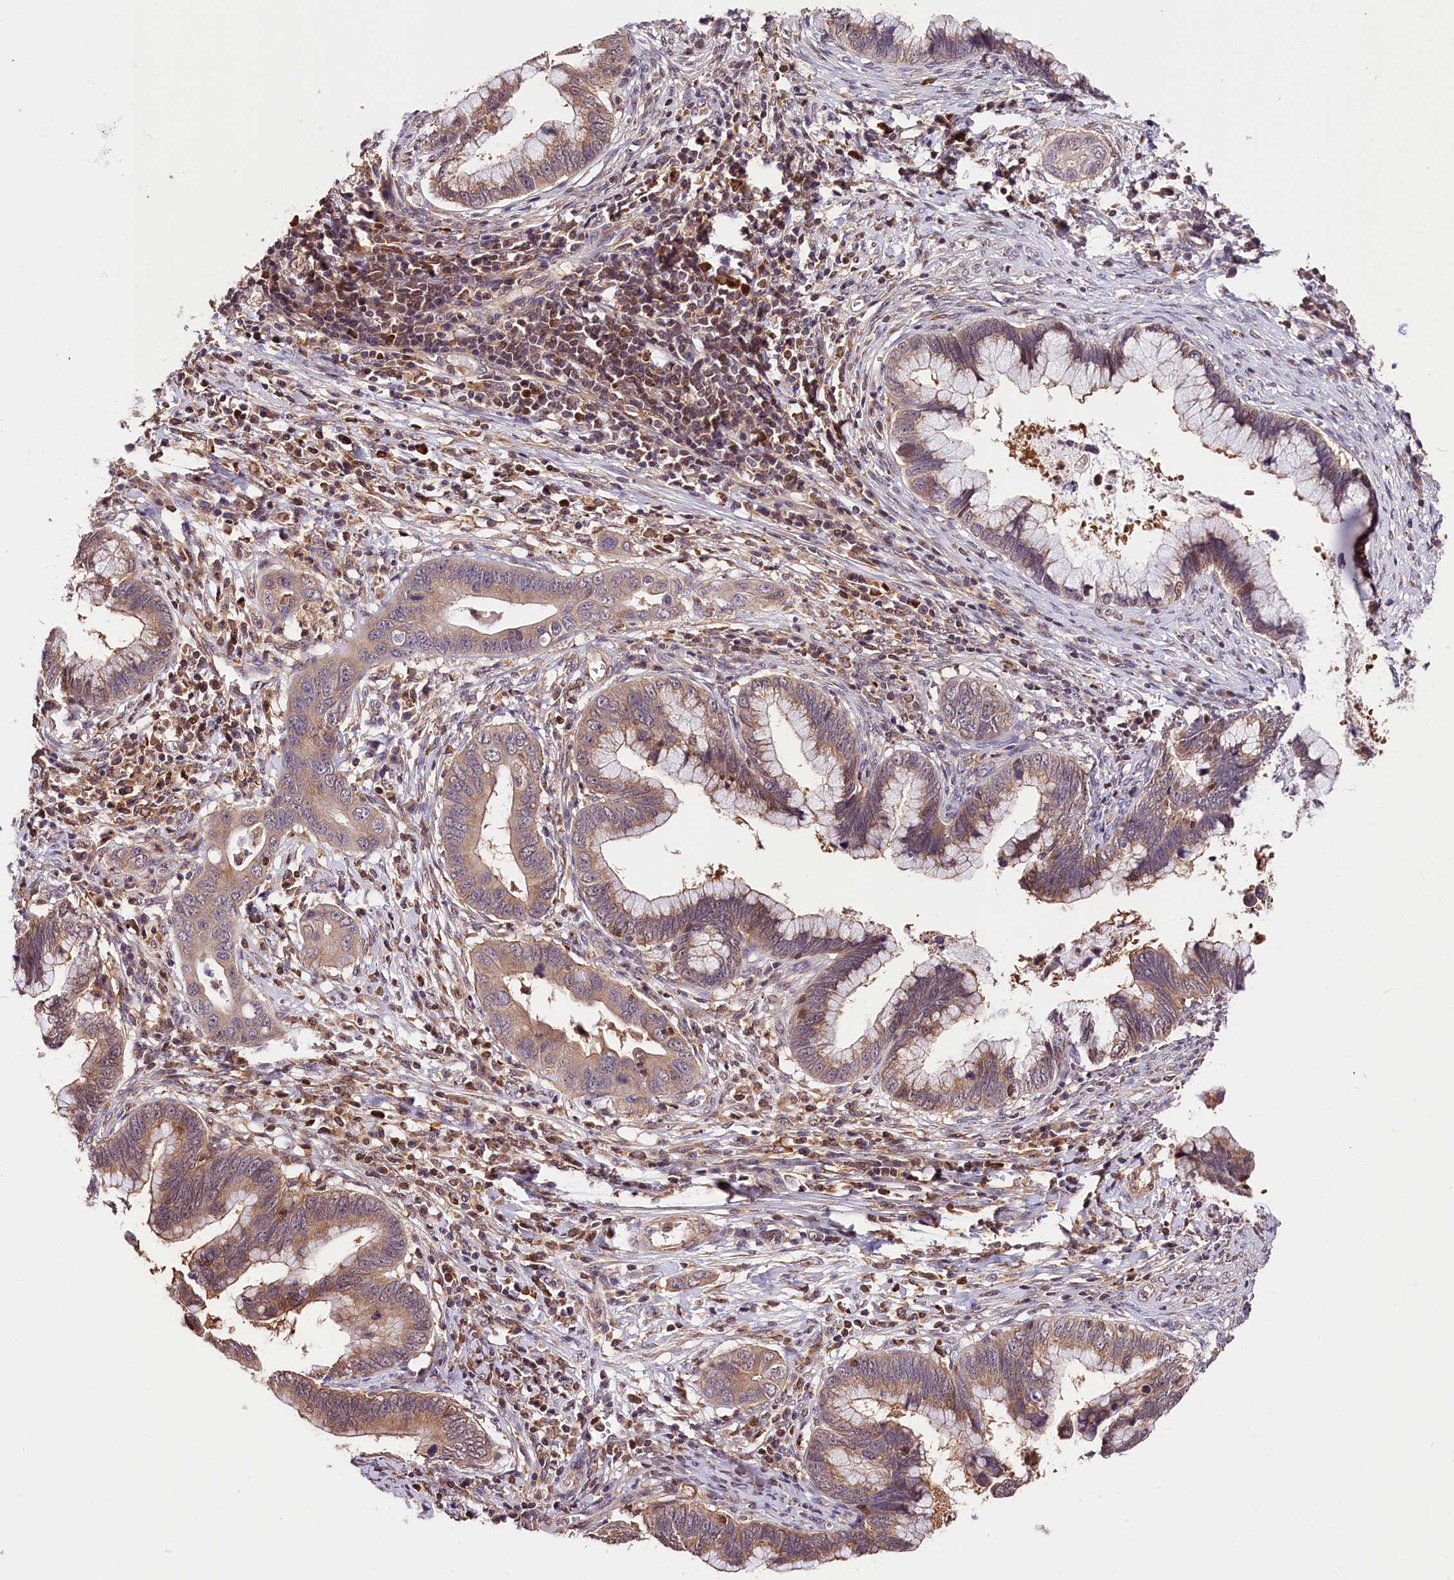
{"staining": {"intensity": "weak", "quantity": ">75%", "location": "cytoplasmic/membranous"}, "tissue": "cervical cancer", "cell_type": "Tumor cells", "image_type": "cancer", "snomed": [{"axis": "morphology", "description": "Adenocarcinoma, NOS"}, {"axis": "topography", "description": "Cervix"}], "caption": "Weak cytoplasmic/membranous staining is present in approximately >75% of tumor cells in cervical cancer.", "gene": "CHORDC1", "patient": {"sex": "female", "age": 44}}